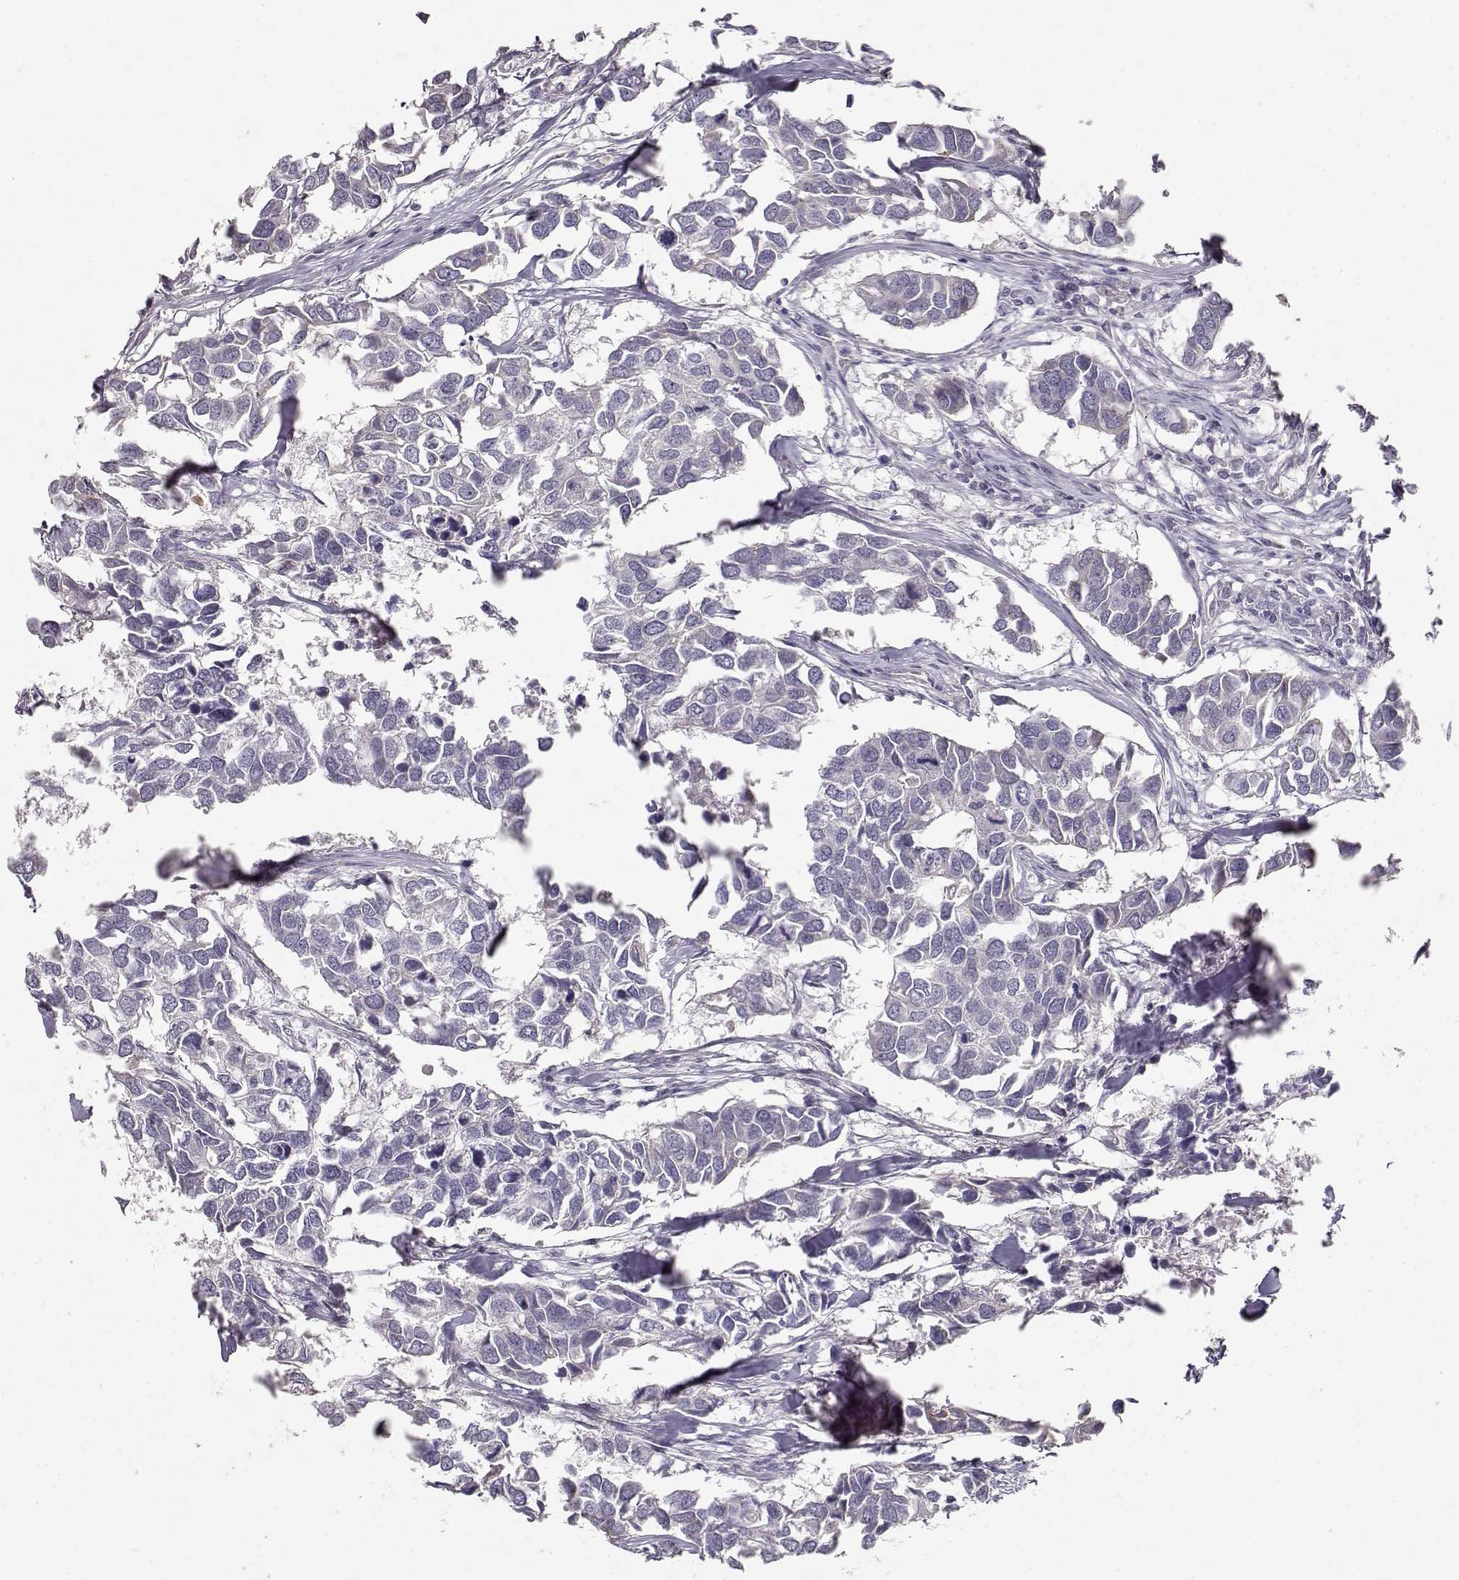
{"staining": {"intensity": "negative", "quantity": "none", "location": "none"}, "tissue": "breast cancer", "cell_type": "Tumor cells", "image_type": "cancer", "snomed": [{"axis": "morphology", "description": "Duct carcinoma"}, {"axis": "topography", "description": "Breast"}], "caption": "This is an IHC histopathology image of breast cancer (infiltrating ductal carcinoma). There is no positivity in tumor cells.", "gene": "LAMA5", "patient": {"sex": "female", "age": 83}}